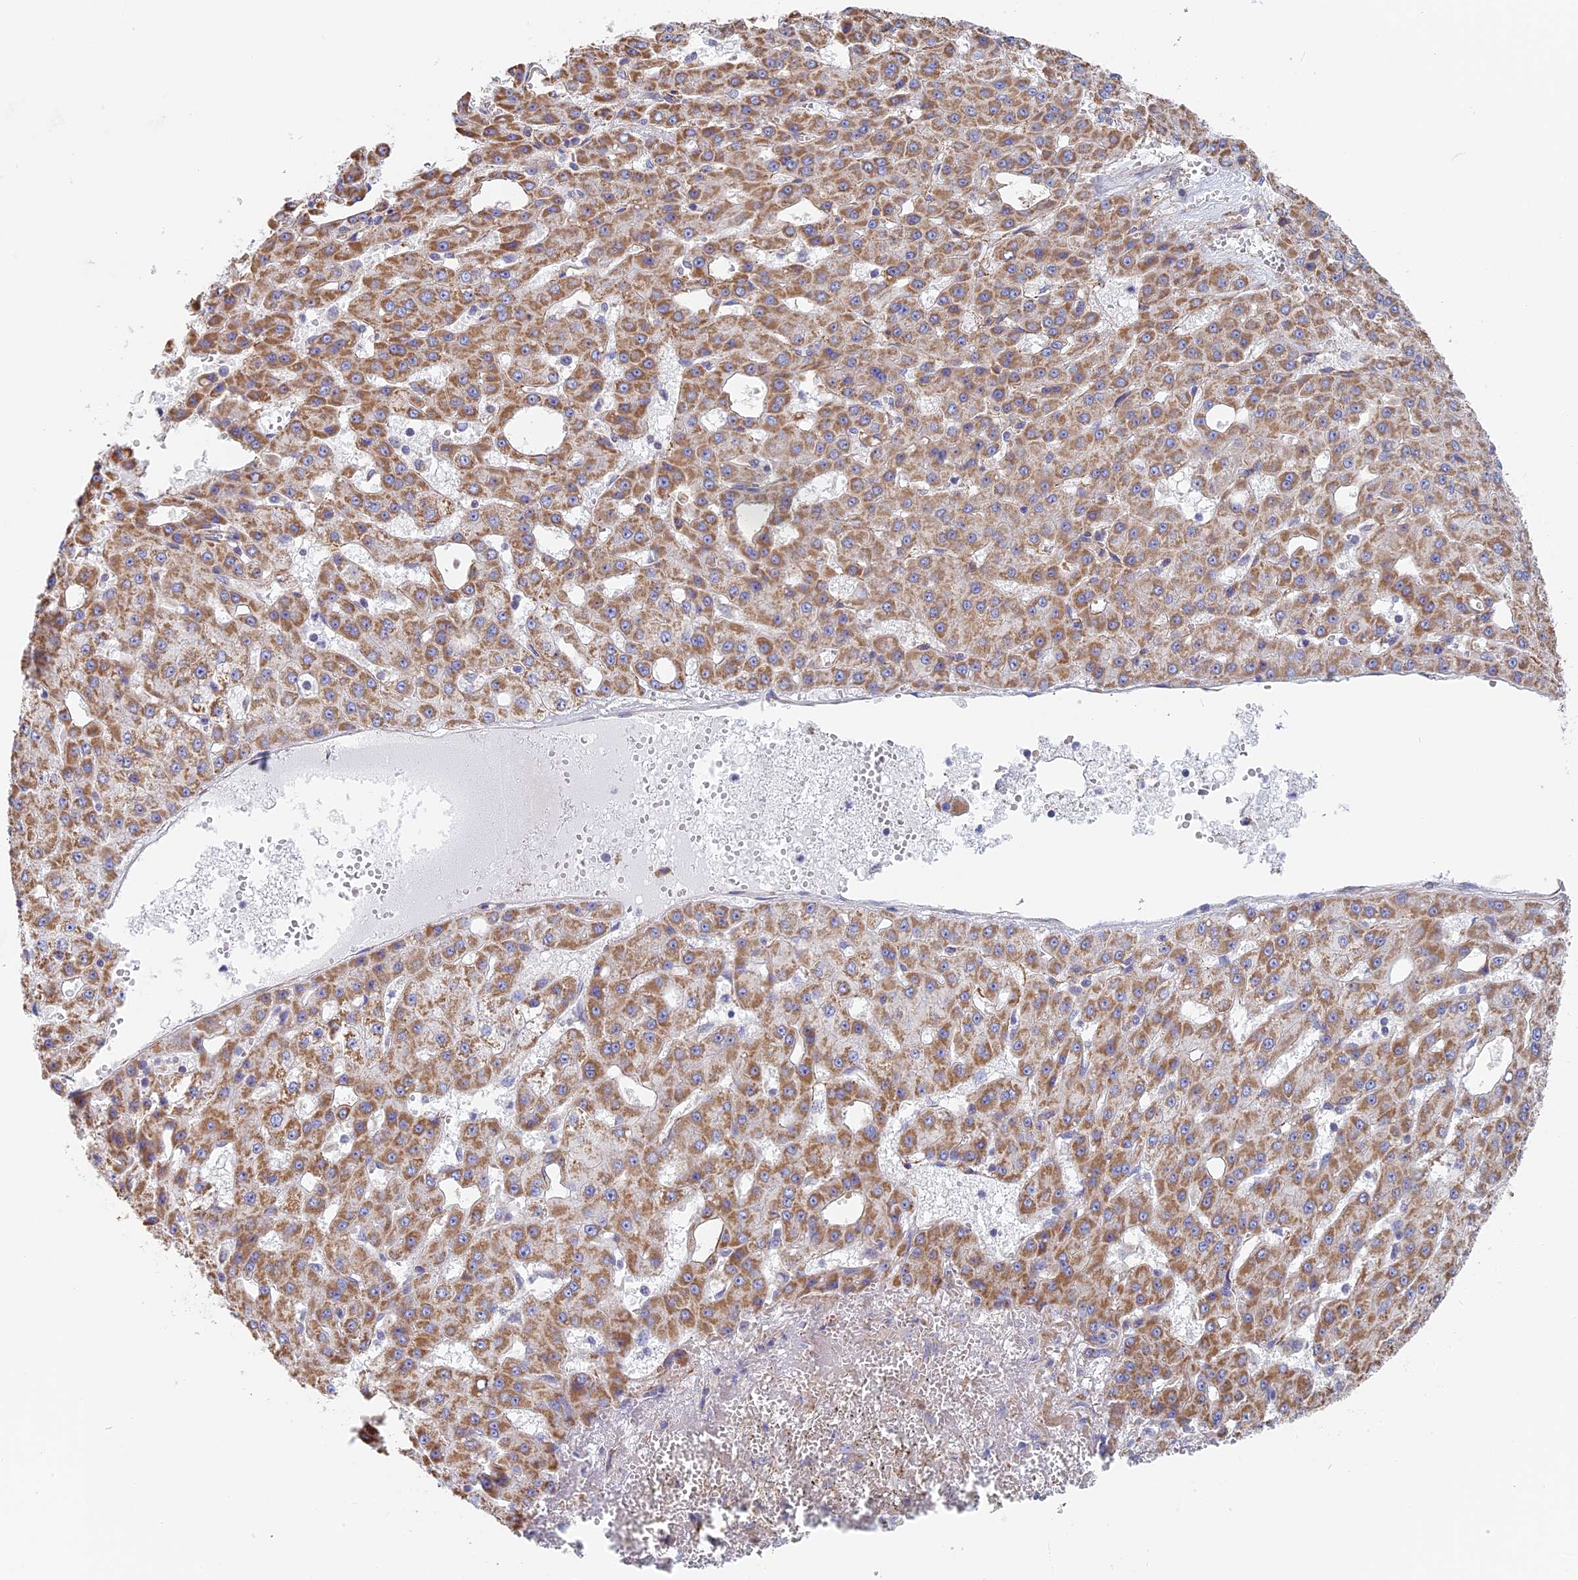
{"staining": {"intensity": "weak", "quantity": ">75%", "location": "cytoplasmic/membranous"}, "tissue": "liver cancer", "cell_type": "Tumor cells", "image_type": "cancer", "snomed": [{"axis": "morphology", "description": "Carcinoma, Hepatocellular, NOS"}, {"axis": "topography", "description": "Liver"}], "caption": "Protein expression by IHC reveals weak cytoplasmic/membranous staining in about >75% of tumor cells in liver cancer.", "gene": "DDA1", "patient": {"sex": "male", "age": 47}}